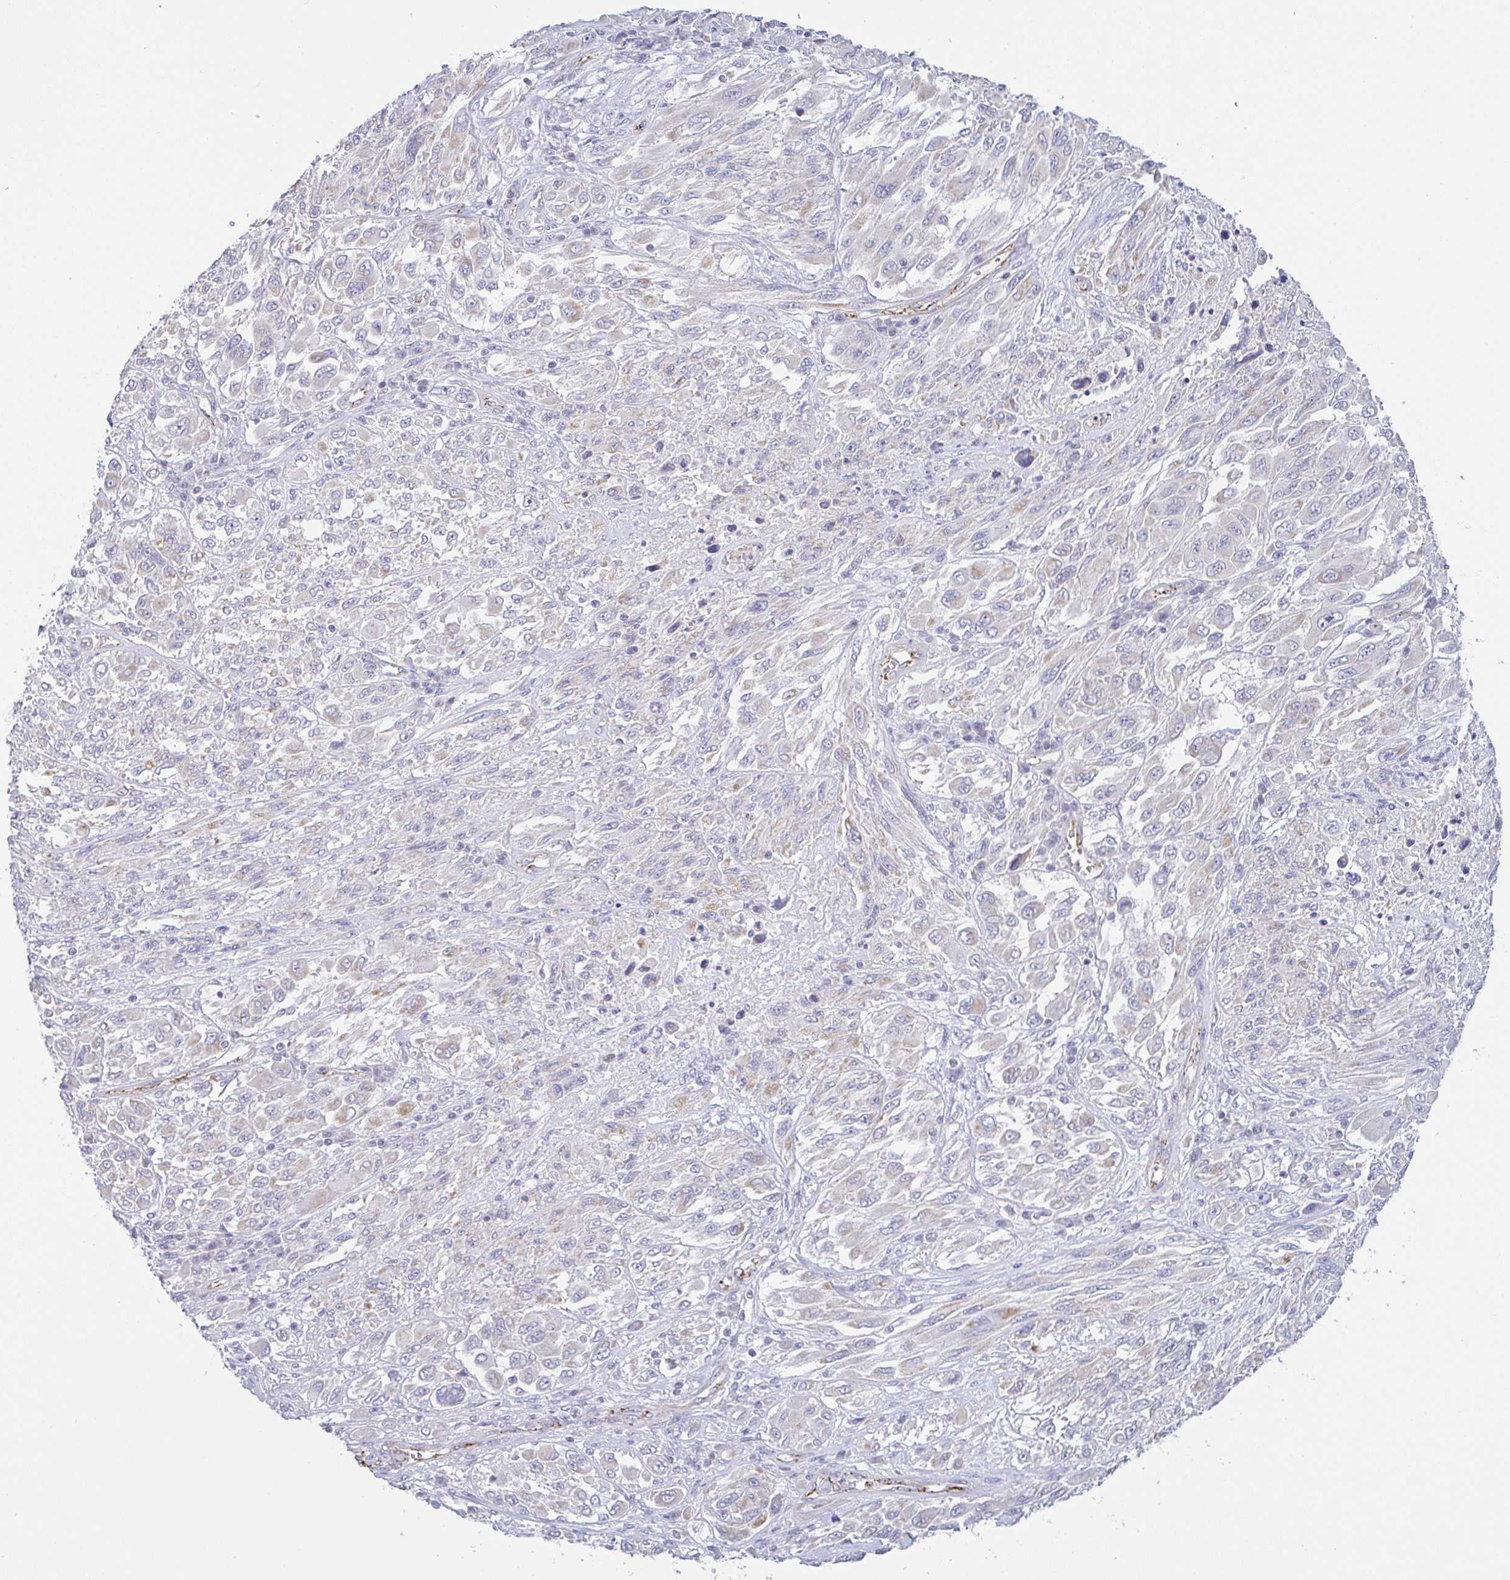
{"staining": {"intensity": "negative", "quantity": "none", "location": "none"}, "tissue": "melanoma", "cell_type": "Tumor cells", "image_type": "cancer", "snomed": [{"axis": "morphology", "description": "Malignant melanoma, NOS"}, {"axis": "topography", "description": "Skin"}], "caption": "This is an immunohistochemistry histopathology image of human melanoma. There is no expression in tumor cells.", "gene": "PLCD4", "patient": {"sex": "female", "age": 91}}